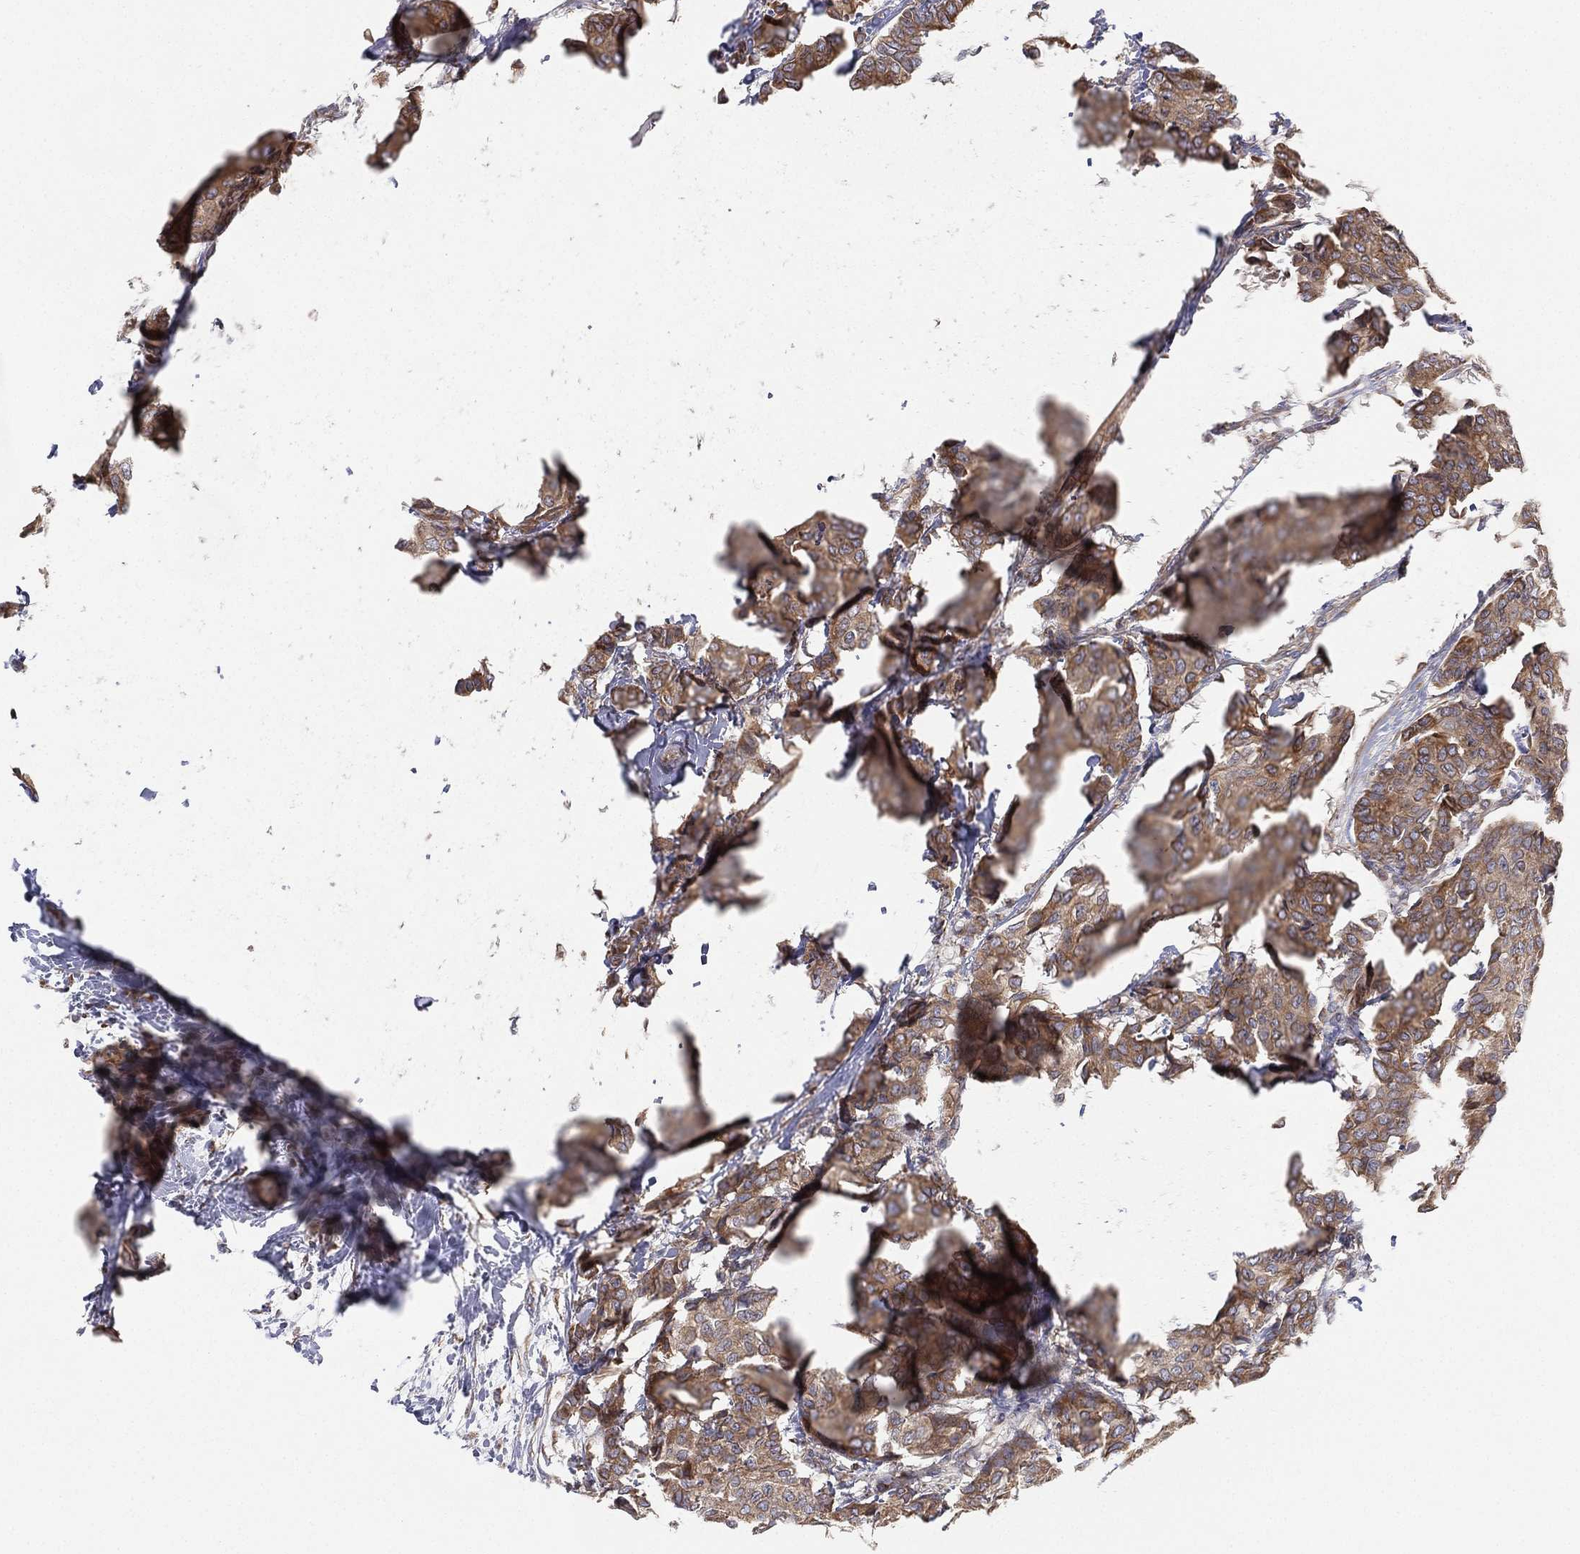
{"staining": {"intensity": "moderate", "quantity": ">75%", "location": "cytoplasmic/membranous"}, "tissue": "breast cancer", "cell_type": "Tumor cells", "image_type": "cancer", "snomed": [{"axis": "morphology", "description": "Duct carcinoma"}, {"axis": "topography", "description": "Breast"}], "caption": "Protein staining of infiltrating ductal carcinoma (breast) tissue reveals moderate cytoplasmic/membranous staining in approximately >75% of tumor cells.", "gene": "CYB5B", "patient": {"sex": "female", "age": 75}}